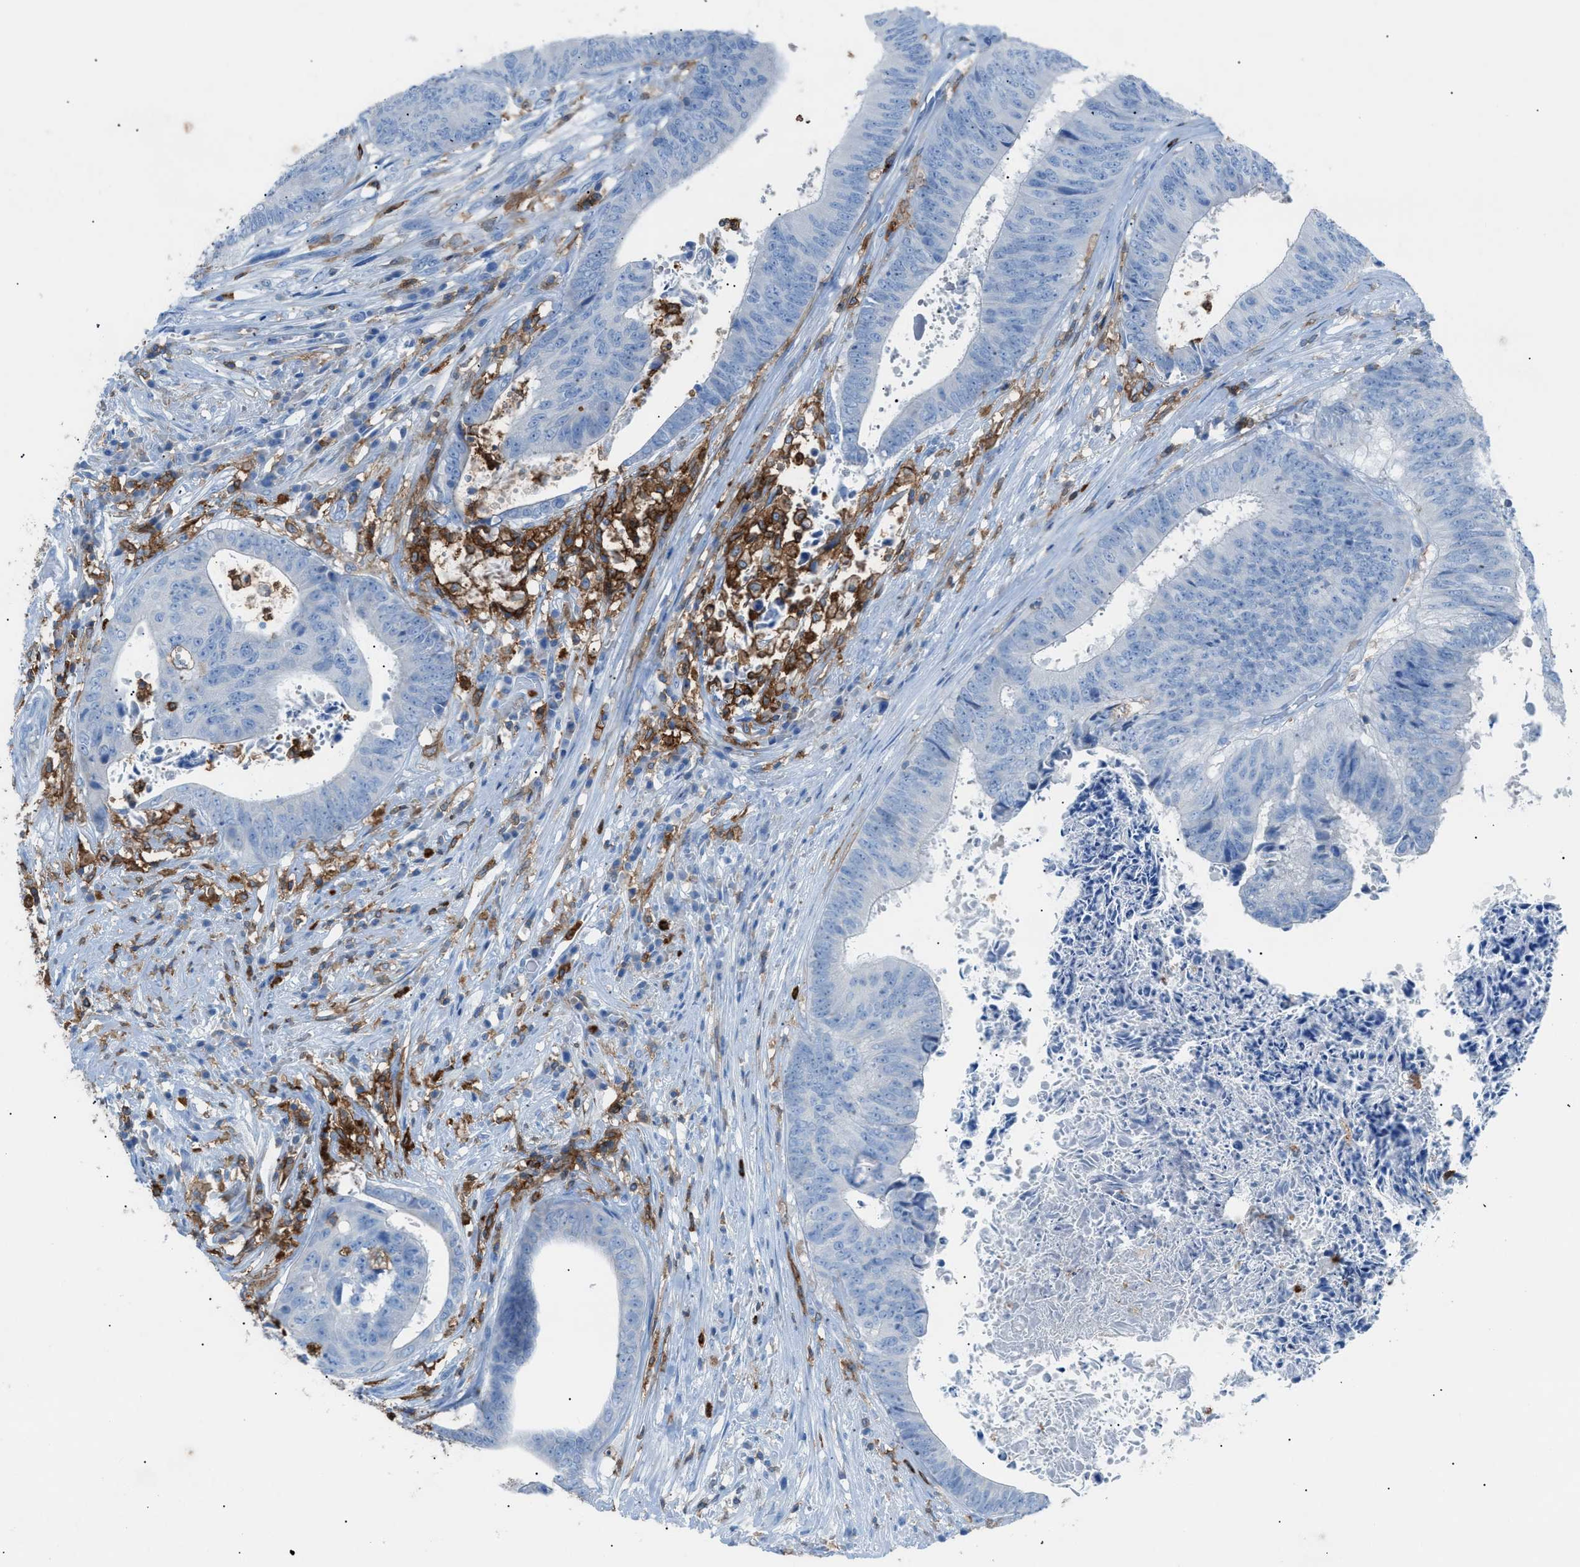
{"staining": {"intensity": "negative", "quantity": "none", "location": "none"}, "tissue": "colorectal cancer", "cell_type": "Tumor cells", "image_type": "cancer", "snomed": [{"axis": "morphology", "description": "Adenocarcinoma, NOS"}, {"axis": "topography", "description": "Rectum"}], "caption": "Immunohistochemistry of colorectal cancer displays no staining in tumor cells.", "gene": "ITGB2", "patient": {"sex": "male", "age": 72}}